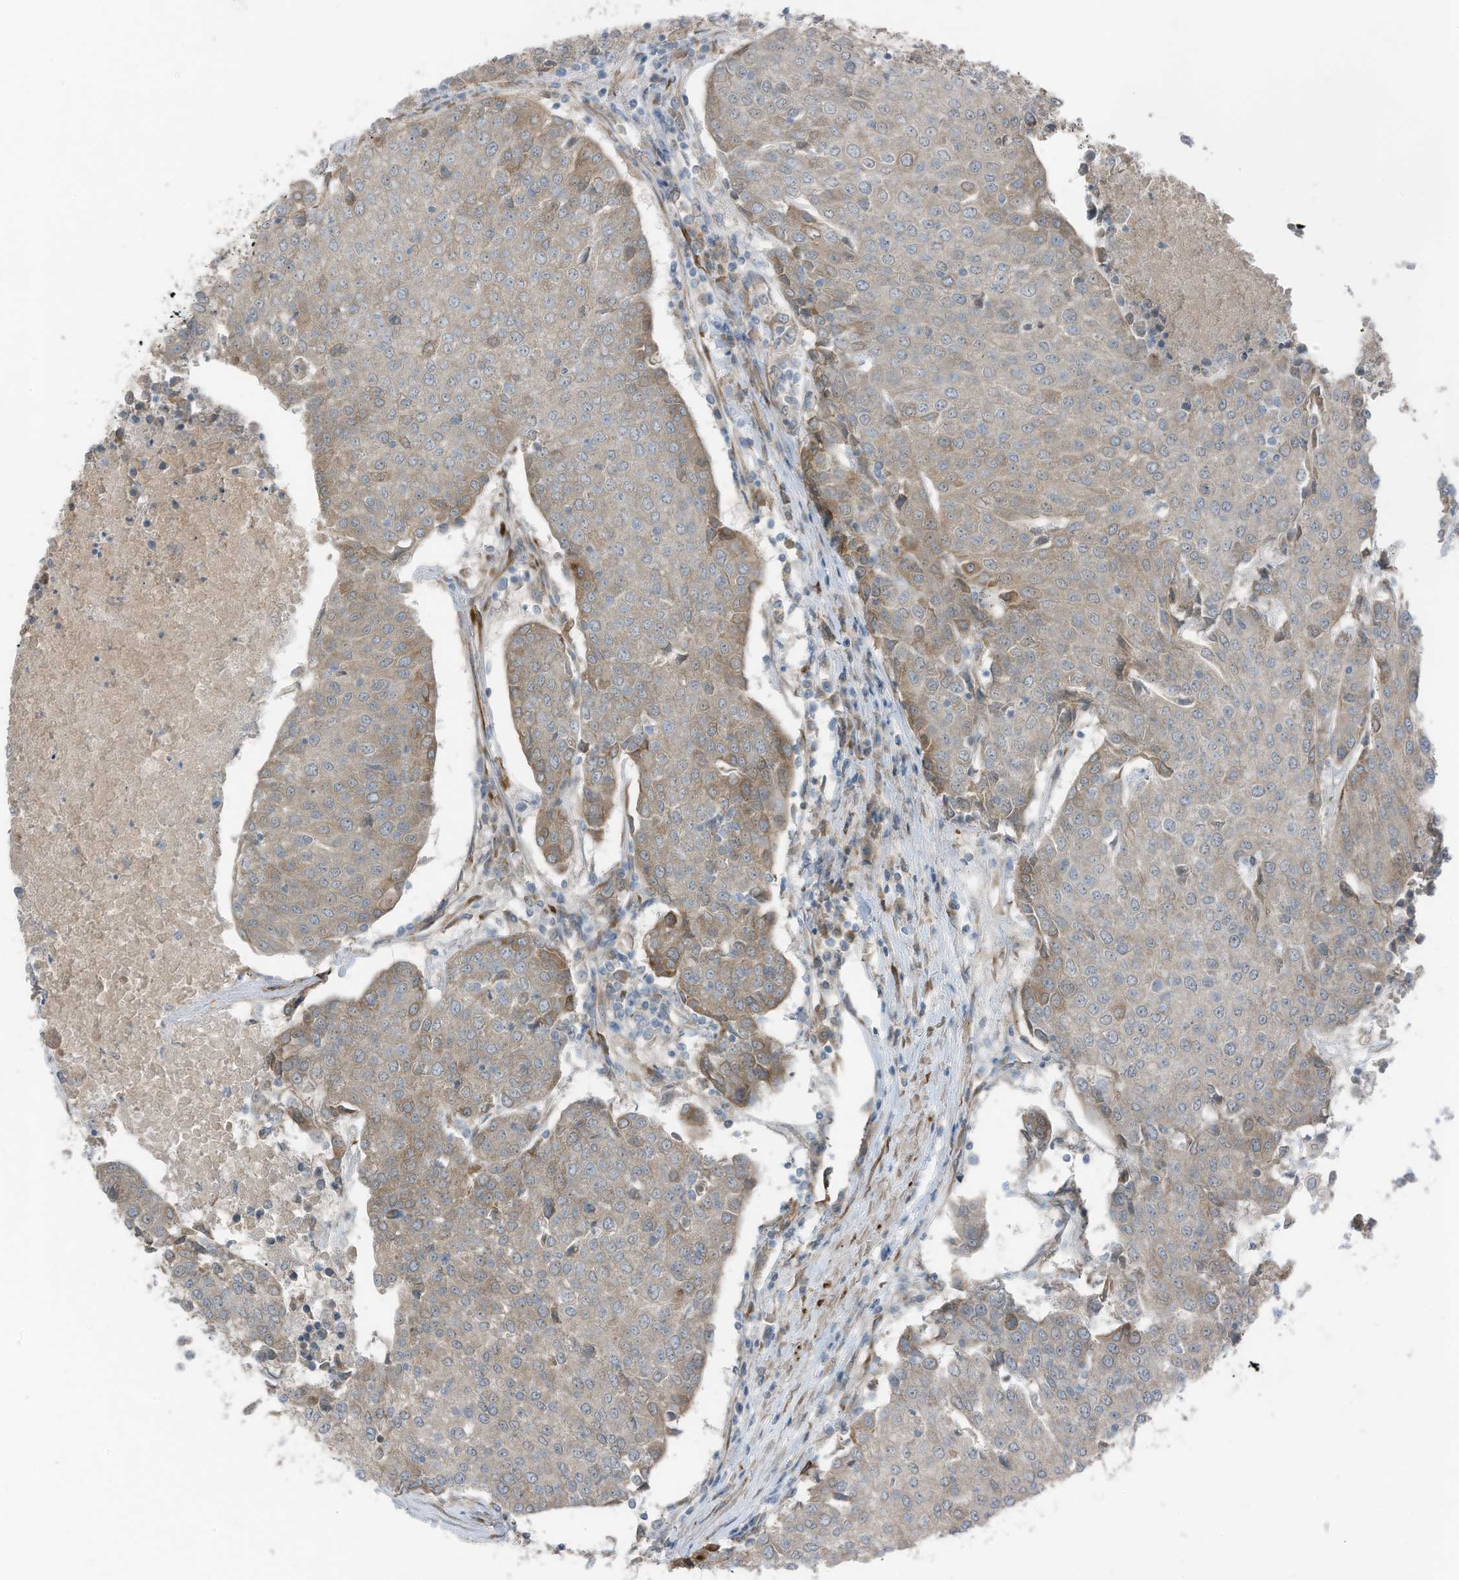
{"staining": {"intensity": "moderate", "quantity": "<25%", "location": "cytoplasmic/membranous"}, "tissue": "urothelial cancer", "cell_type": "Tumor cells", "image_type": "cancer", "snomed": [{"axis": "morphology", "description": "Urothelial carcinoma, High grade"}, {"axis": "topography", "description": "Urinary bladder"}], "caption": "This photomicrograph exhibits urothelial cancer stained with immunohistochemistry to label a protein in brown. The cytoplasmic/membranous of tumor cells show moderate positivity for the protein. Nuclei are counter-stained blue.", "gene": "ARHGEF33", "patient": {"sex": "female", "age": 85}}